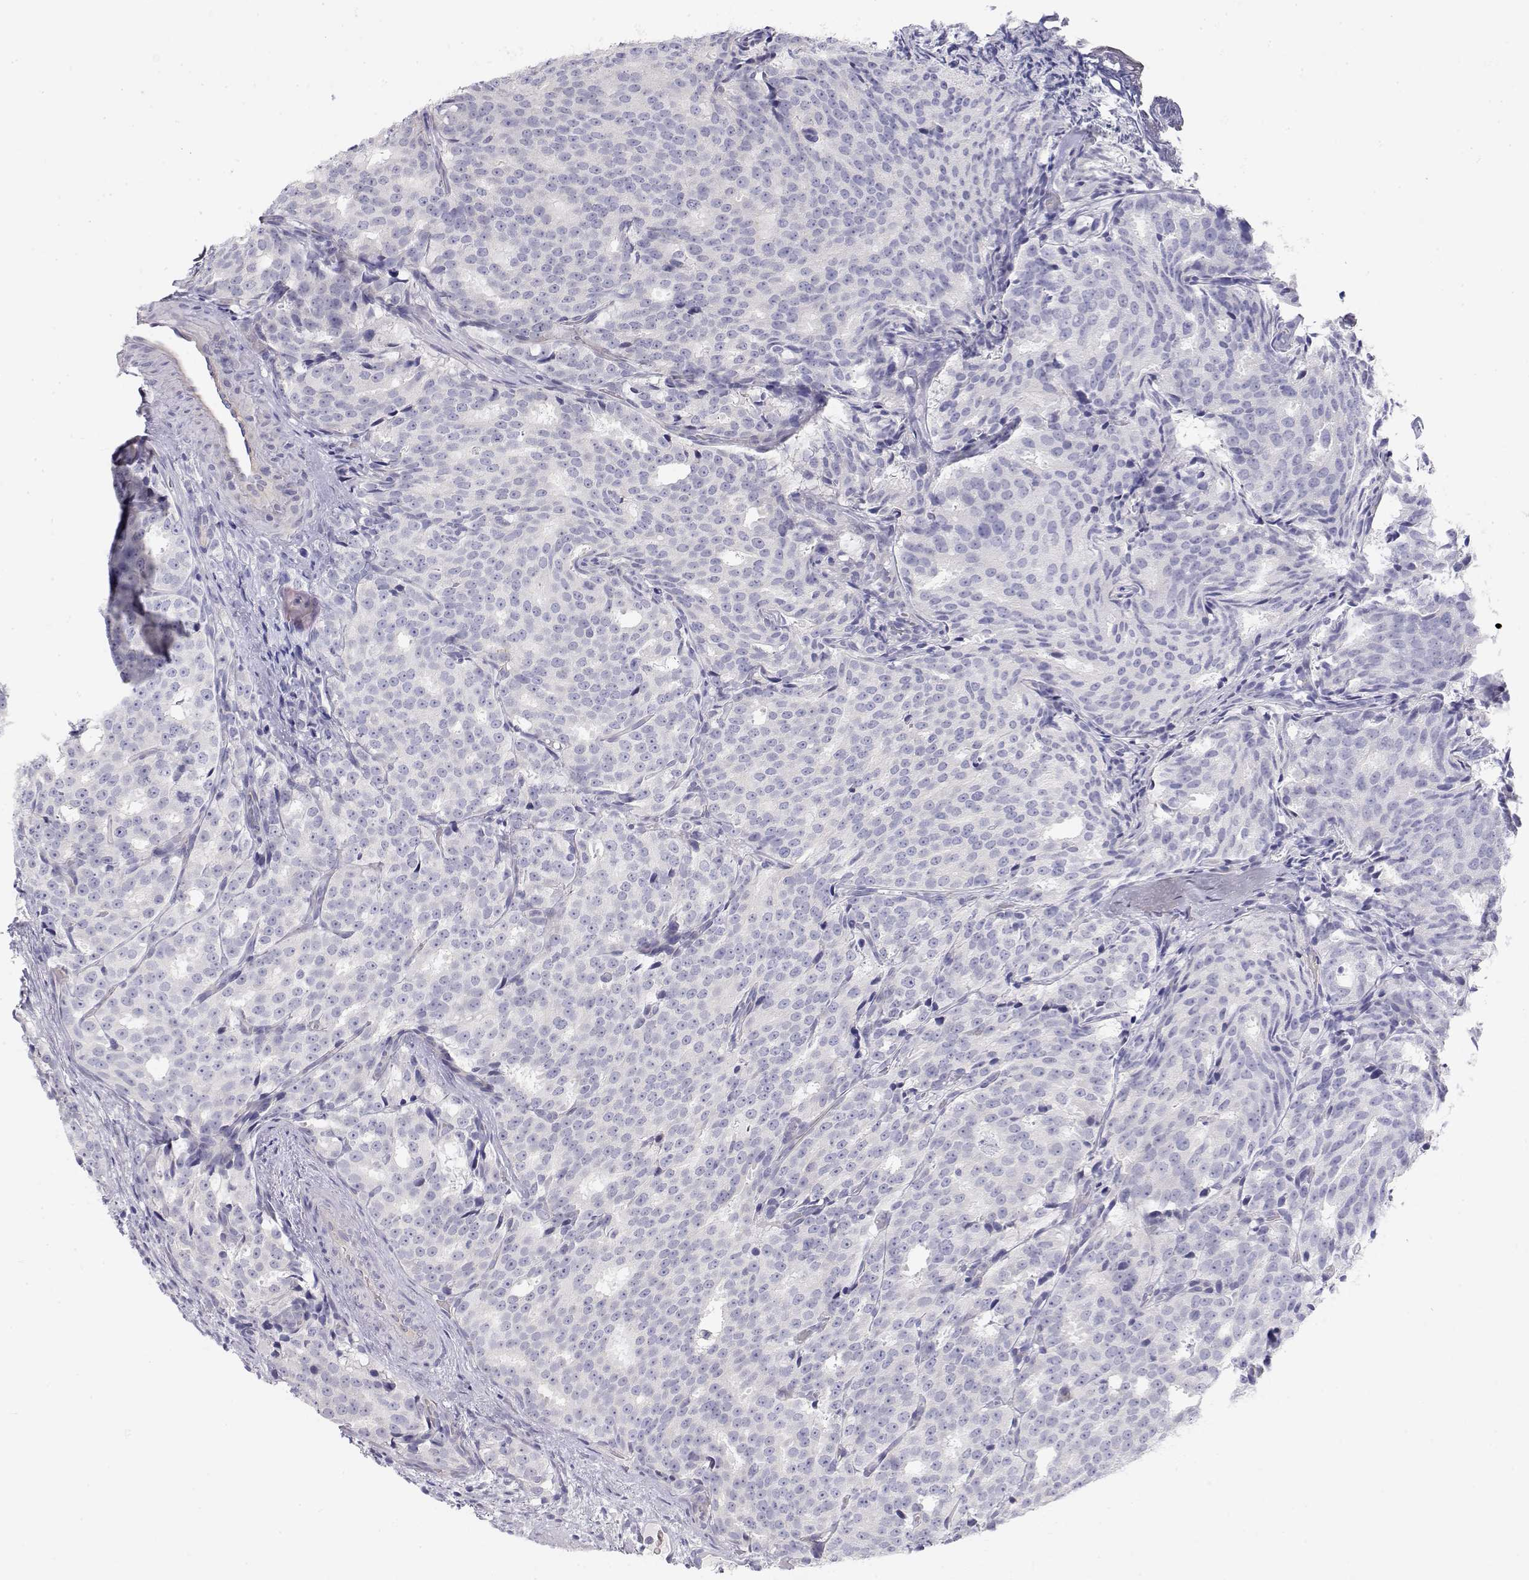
{"staining": {"intensity": "negative", "quantity": "none", "location": "none"}, "tissue": "prostate cancer", "cell_type": "Tumor cells", "image_type": "cancer", "snomed": [{"axis": "morphology", "description": "Adenocarcinoma, High grade"}, {"axis": "topography", "description": "Prostate"}], "caption": "Tumor cells are negative for brown protein staining in high-grade adenocarcinoma (prostate).", "gene": "MISP", "patient": {"sex": "male", "age": 53}}